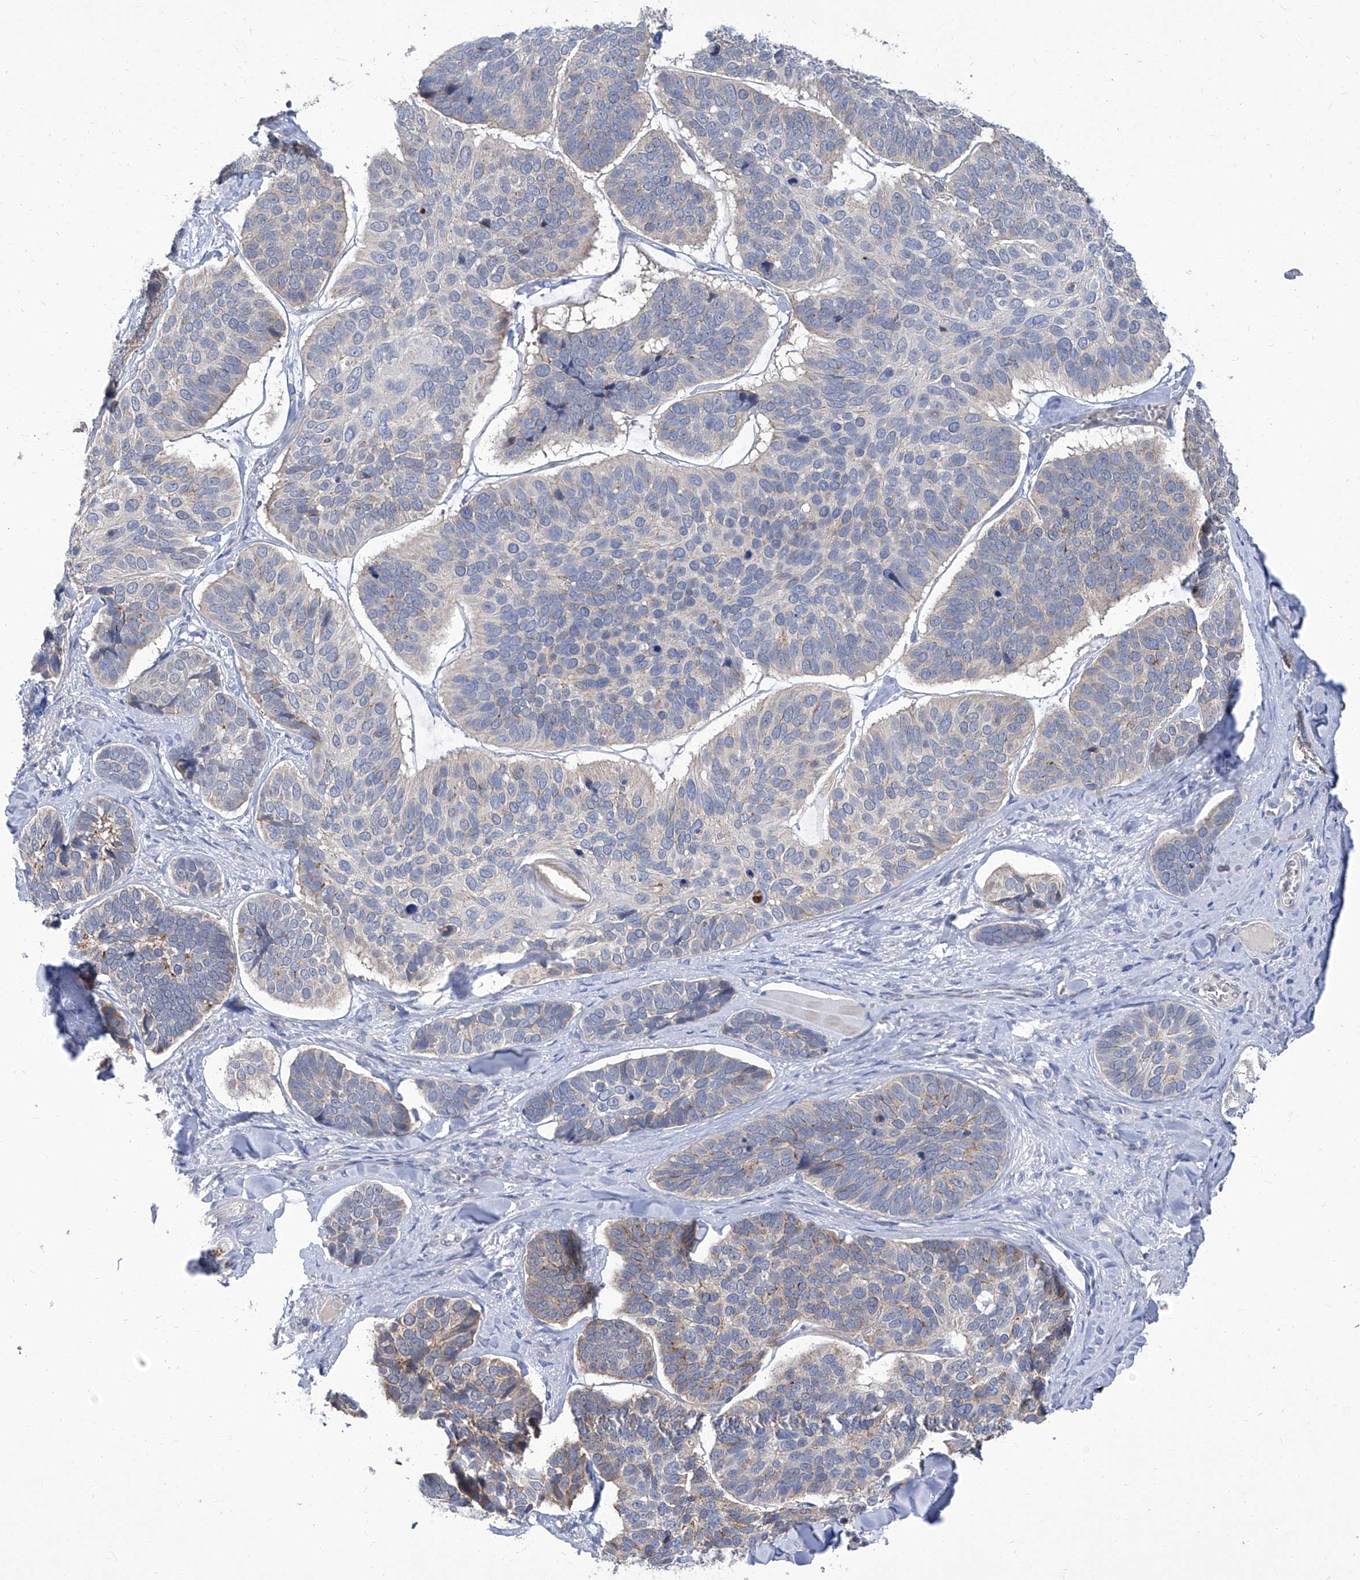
{"staining": {"intensity": "moderate", "quantity": "<25%", "location": "cytoplasmic/membranous"}, "tissue": "skin cancer", "cell_type": "Tumor cells", "image_type": "cancer", "snomed": [{"axis": "morphology", "description": "Basal cell carcinoma"}, {"axis": "topography", "description": "Skin"}], "caption": "The histopathology image displays staining of skin basal cell carcinoma, revealing moderate cytoplasmic/membranous protein expression (brown color) within tumor cells. Immunohistochemistry (ihc) stains the protein in brown and the nuclei are stained blue.", "gene": "PARD3", "patient": {"sex": "male", "age": 62}}